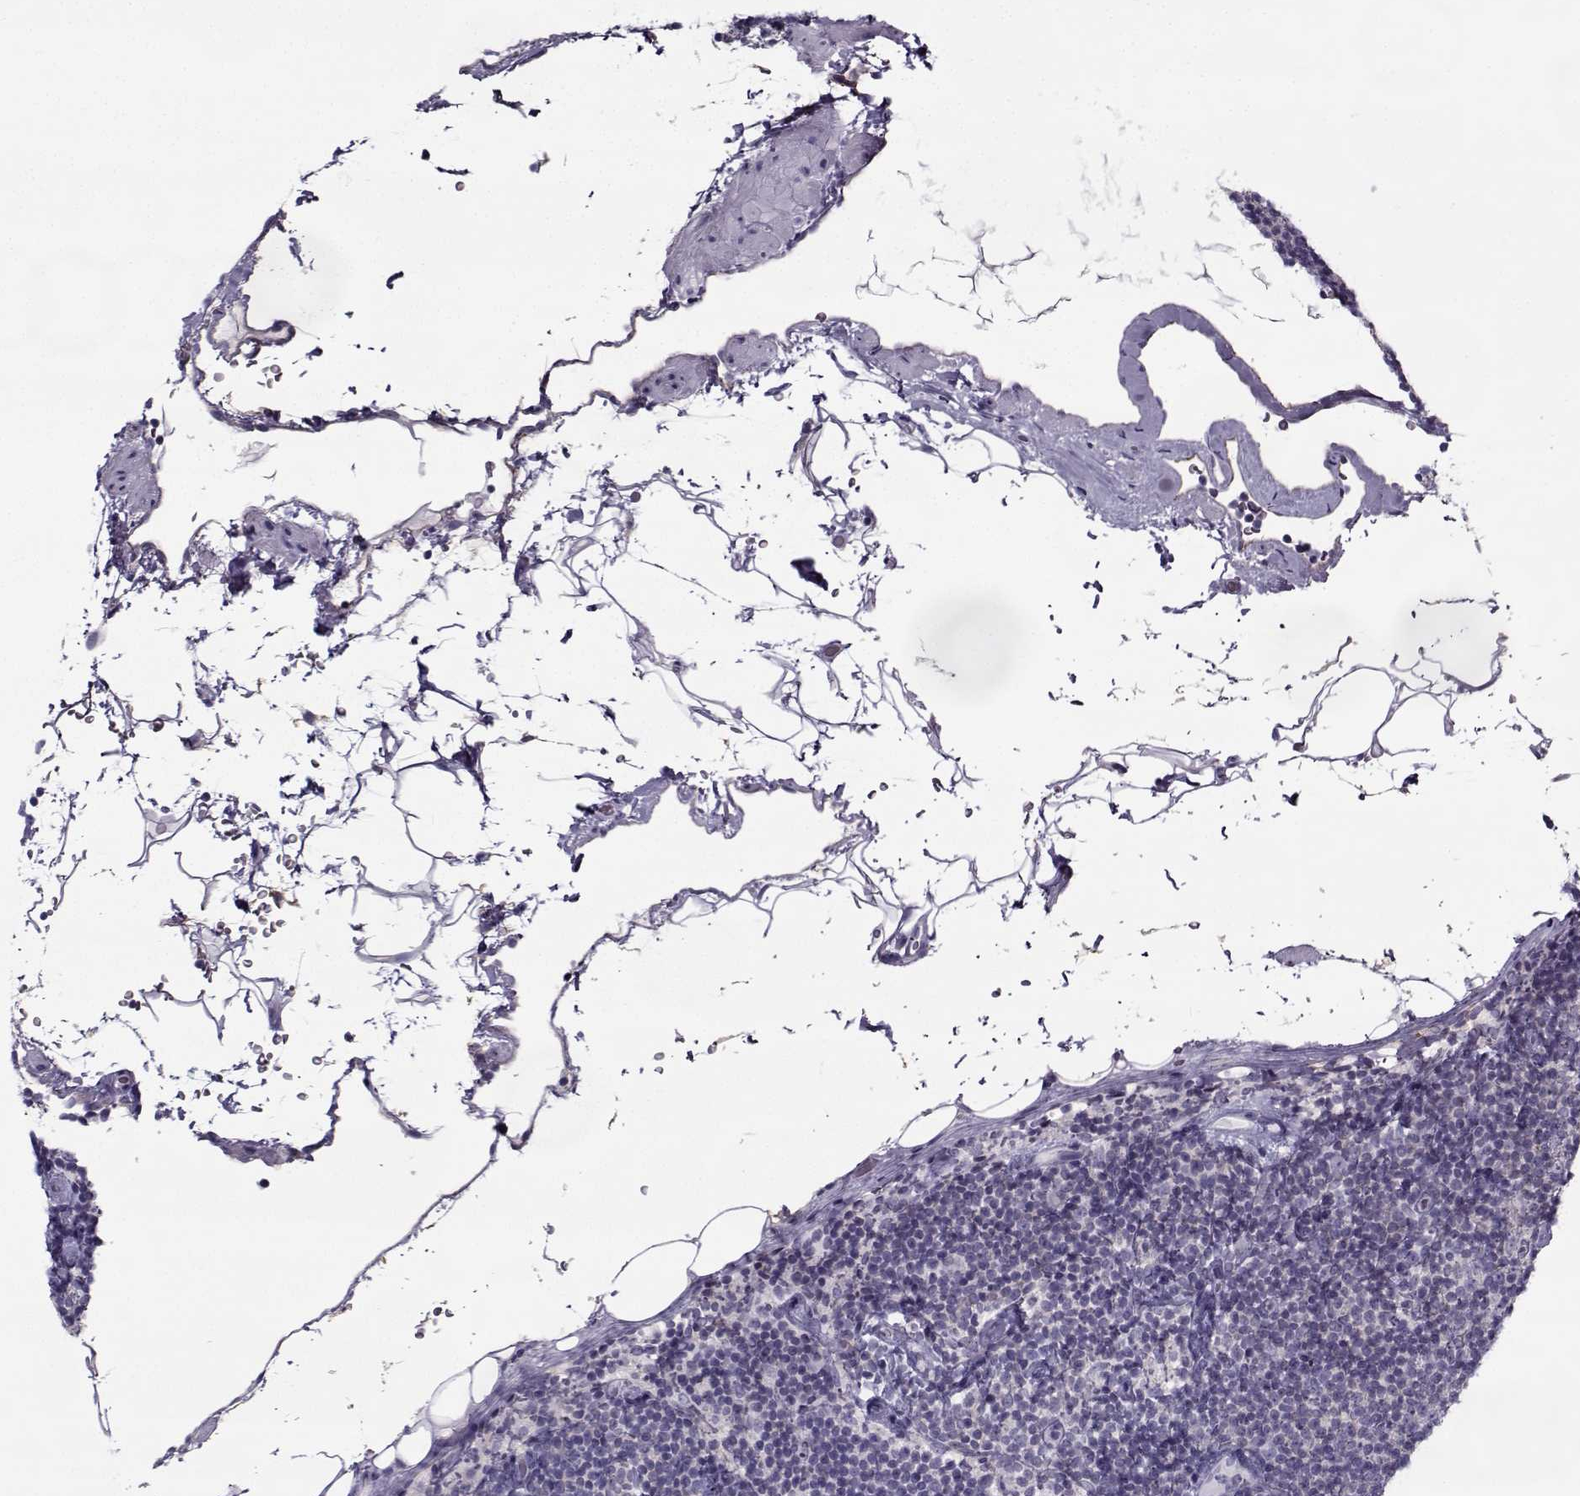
{"staining": {"intensity": "negative", "quantity": "none", "location": "none"}, "tissue": "lymphoma", "cell_type": "Tumor cells", "image_type": "cancer", "snomed": [{"axis": "morphology", "description": "Malignant lymphoma, non-Hodgkin's type, Low grade"}, {"axis": "topography", "description": "Lymph node"}], "caption": "Tumor cells show no significant staining in lymphoma.", "gene": "PP2D1", "patient": {"sex": "male", "age": 81}}